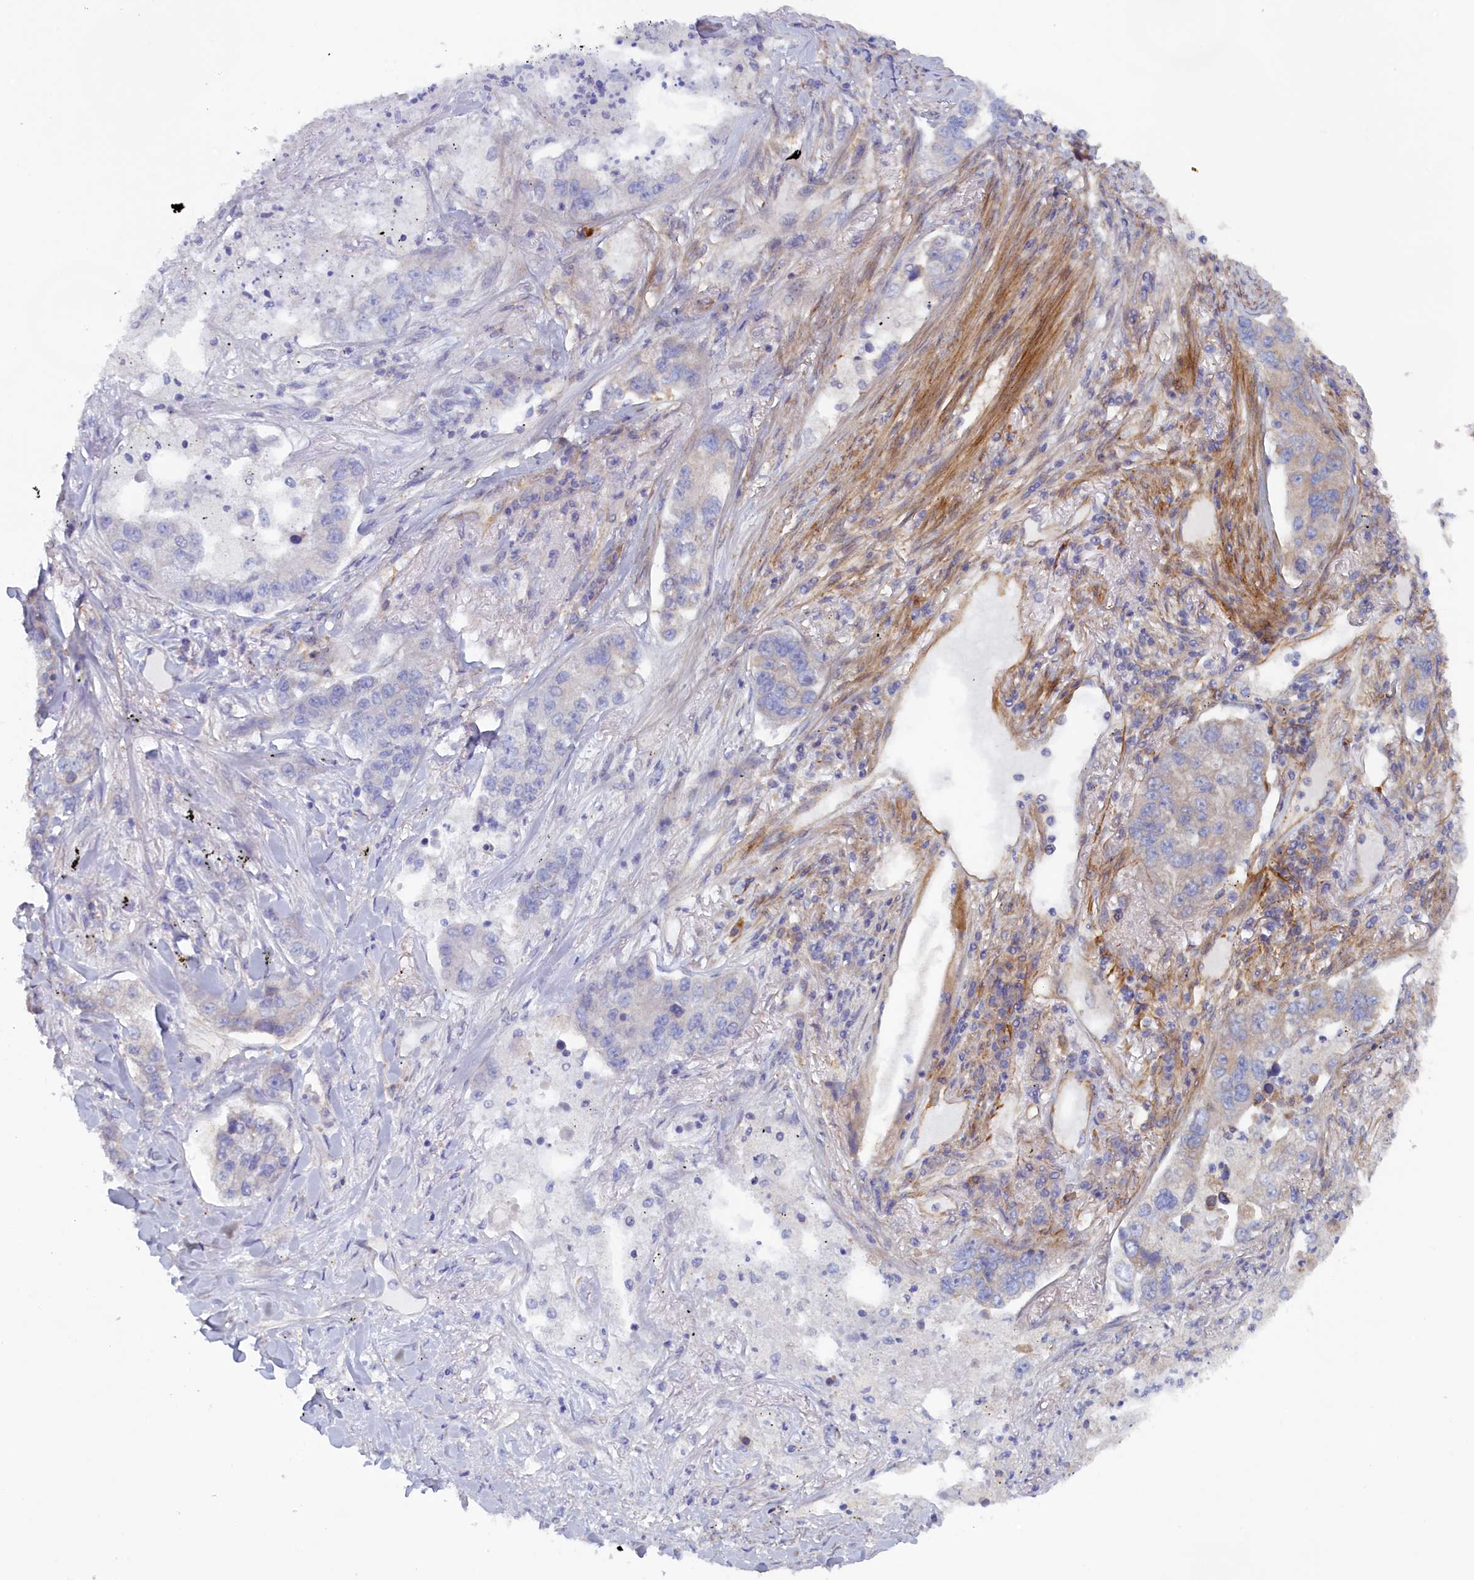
{"staining": {"intensity": "negative", "quantity": "none", "location": "none"}, "tissue": "lung cancer", "cell_type": "Tumor cells", "image_type": "cancer", "snomed": [{"axis": "morphology", "description": "Adenocarcinoma, NOS"}, {"axis": "topography", "description": "Lung"}], "caption": "Human lung adenocarcinoma stained for a protein using IHC reveals no staining in tumor cells.", "gene": "TMEM196", "patient": {"sex": "male", "age": 49}}